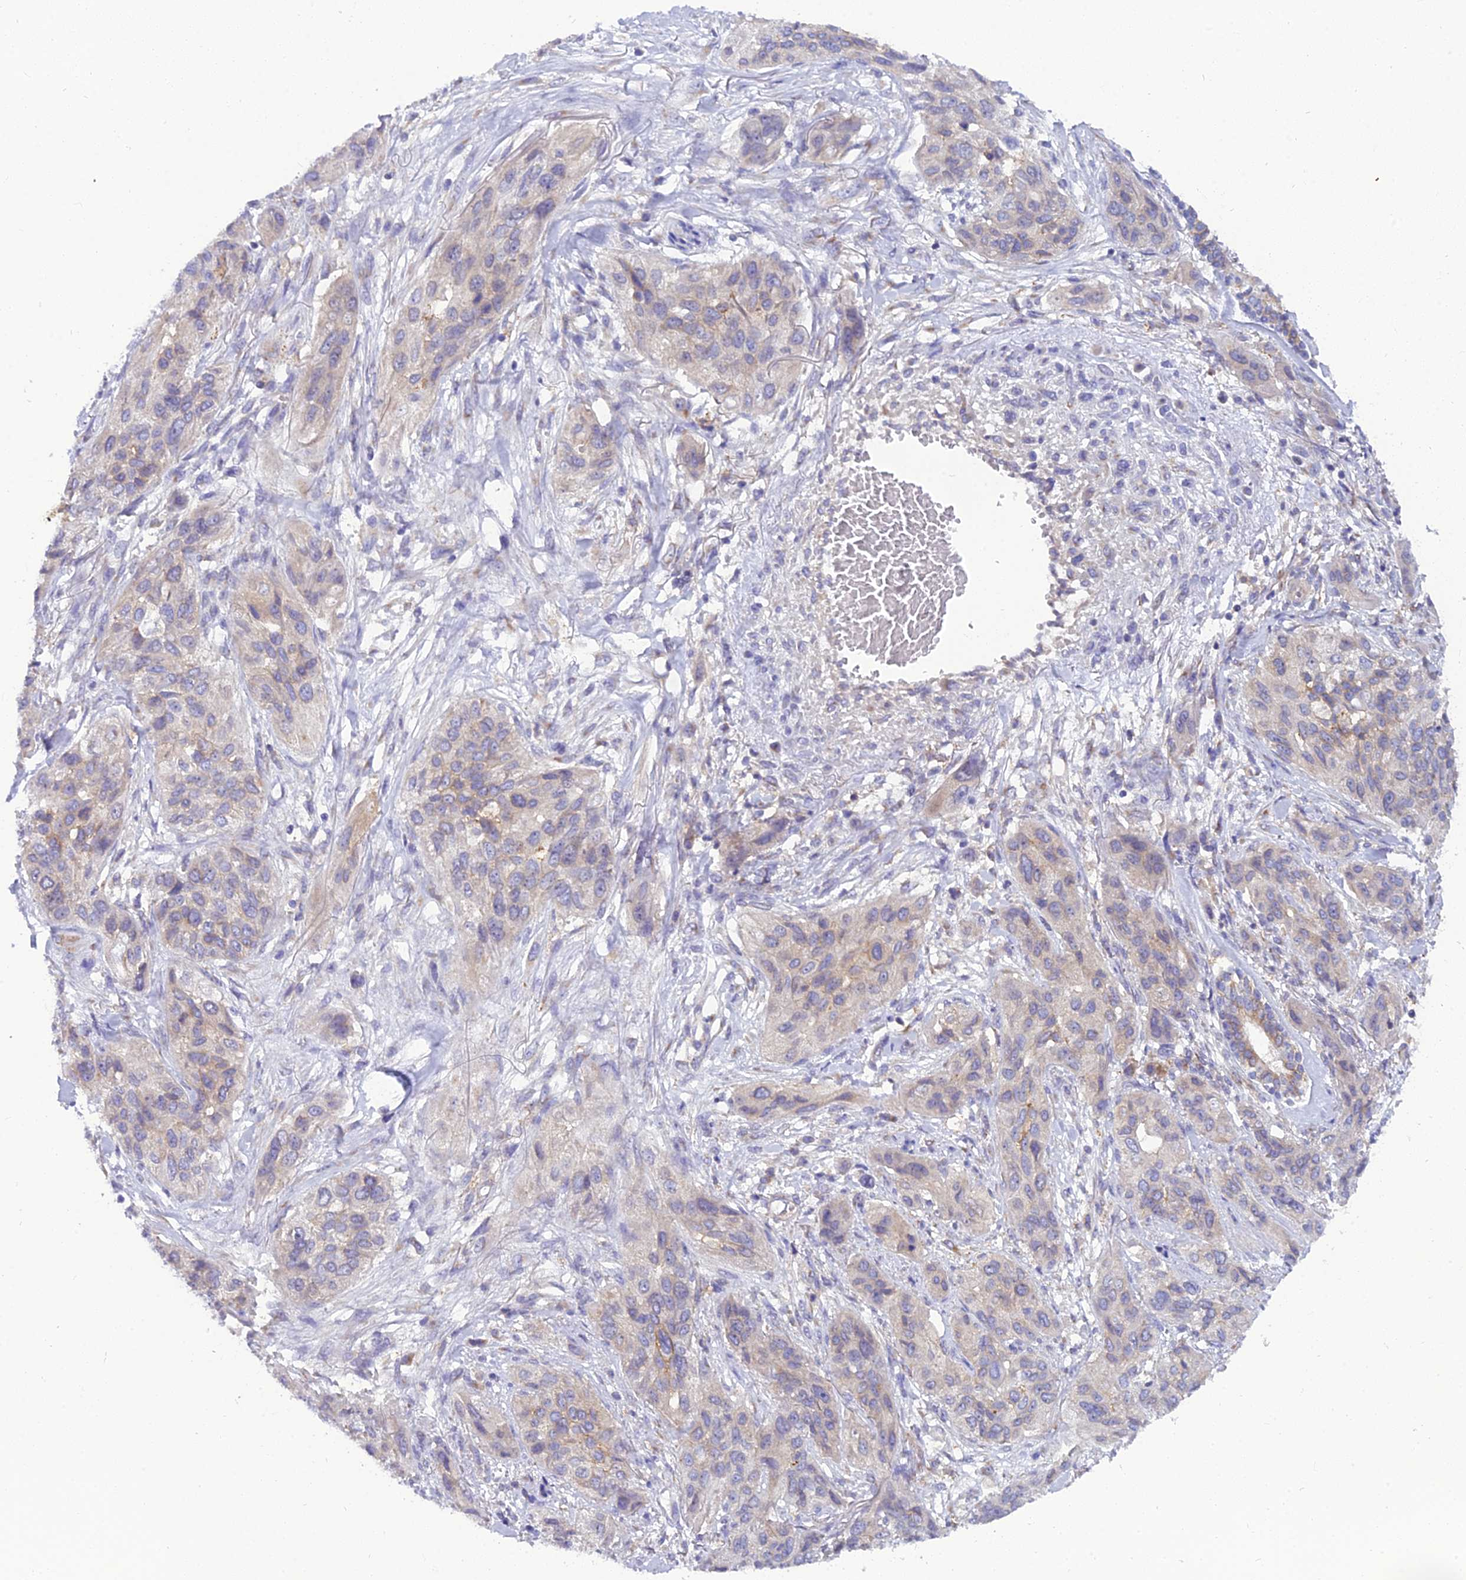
{"staining": {"intensity": "weak", "quantity": "<25%", "location": "cytoplasmic/membranous"}, "tissue": "lung cancer", "cell_type": "Tumor cells", "image_type": "cancer", "snomed": [{"axis": "morphology", "description": "Squamous cell carcinoma, NOS"}, {"axis": "topography", "description": "Lung"}], "caption": "This is an immunohistochemistry micrograph of human lung cancer. There is no expression in tumor cells.", "gene": "GOLPH3", "patient": {"sex": "female", "age": 70}}